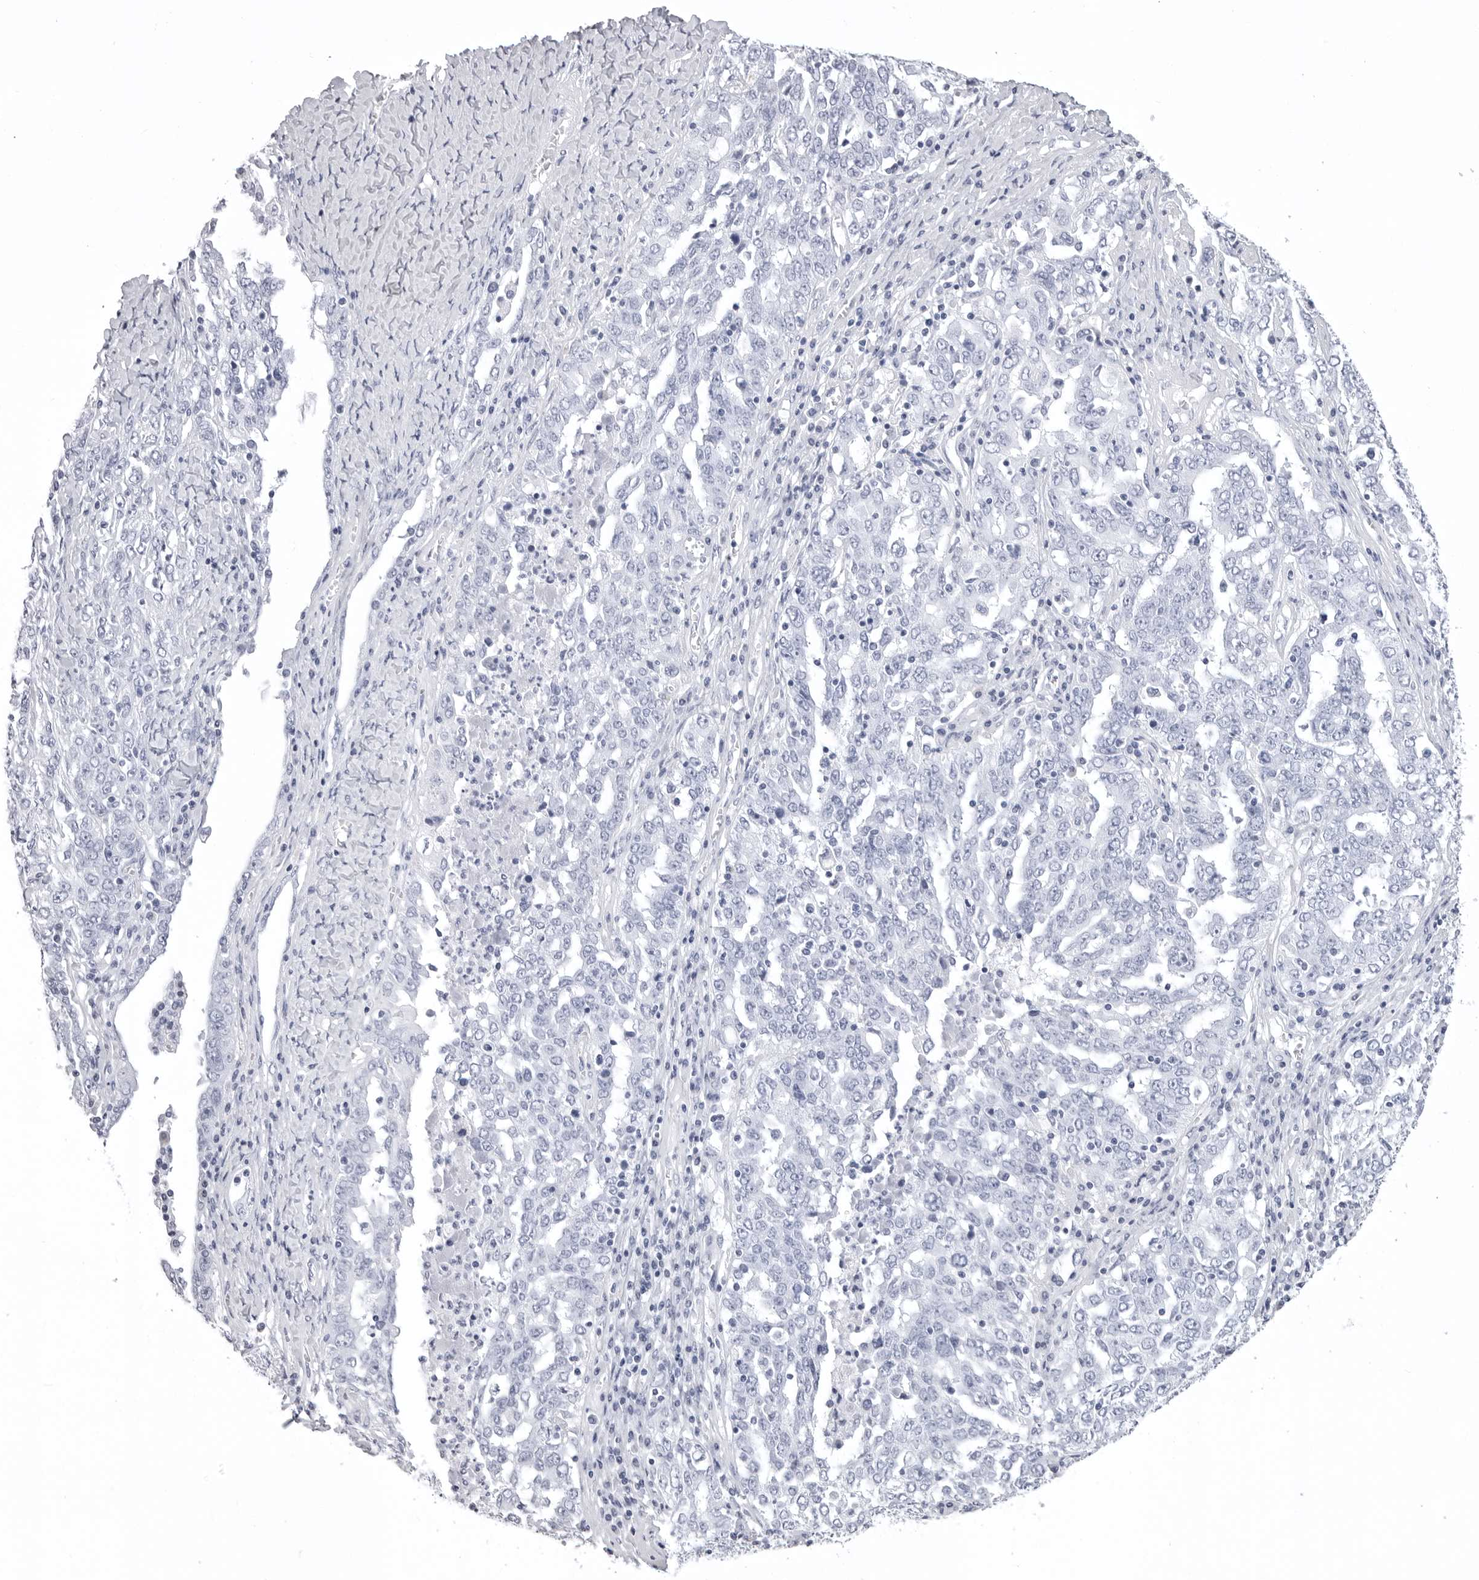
{"staining": {"intensity": "negative", "quantity": "none", "location": "none"}, "tissue": "ovarian cancer", "cell_type": "Tumor cells", "image_type": "cancer", "snomed": [{"axis": "morphology", "description": "Carcinoma, endometroid"}, {"axis": "topography", "description": "Ovary"}], "caption": "IHC micrograph of neoplastic tissue: endometroid carcinoma (ovarian) stained with DAB (3,3'-diaminobenzidine) exhibits no significant protein expression in tumor cells.", "gene": "LGALS4", "patient": {"sex": "female", "age": 62}}